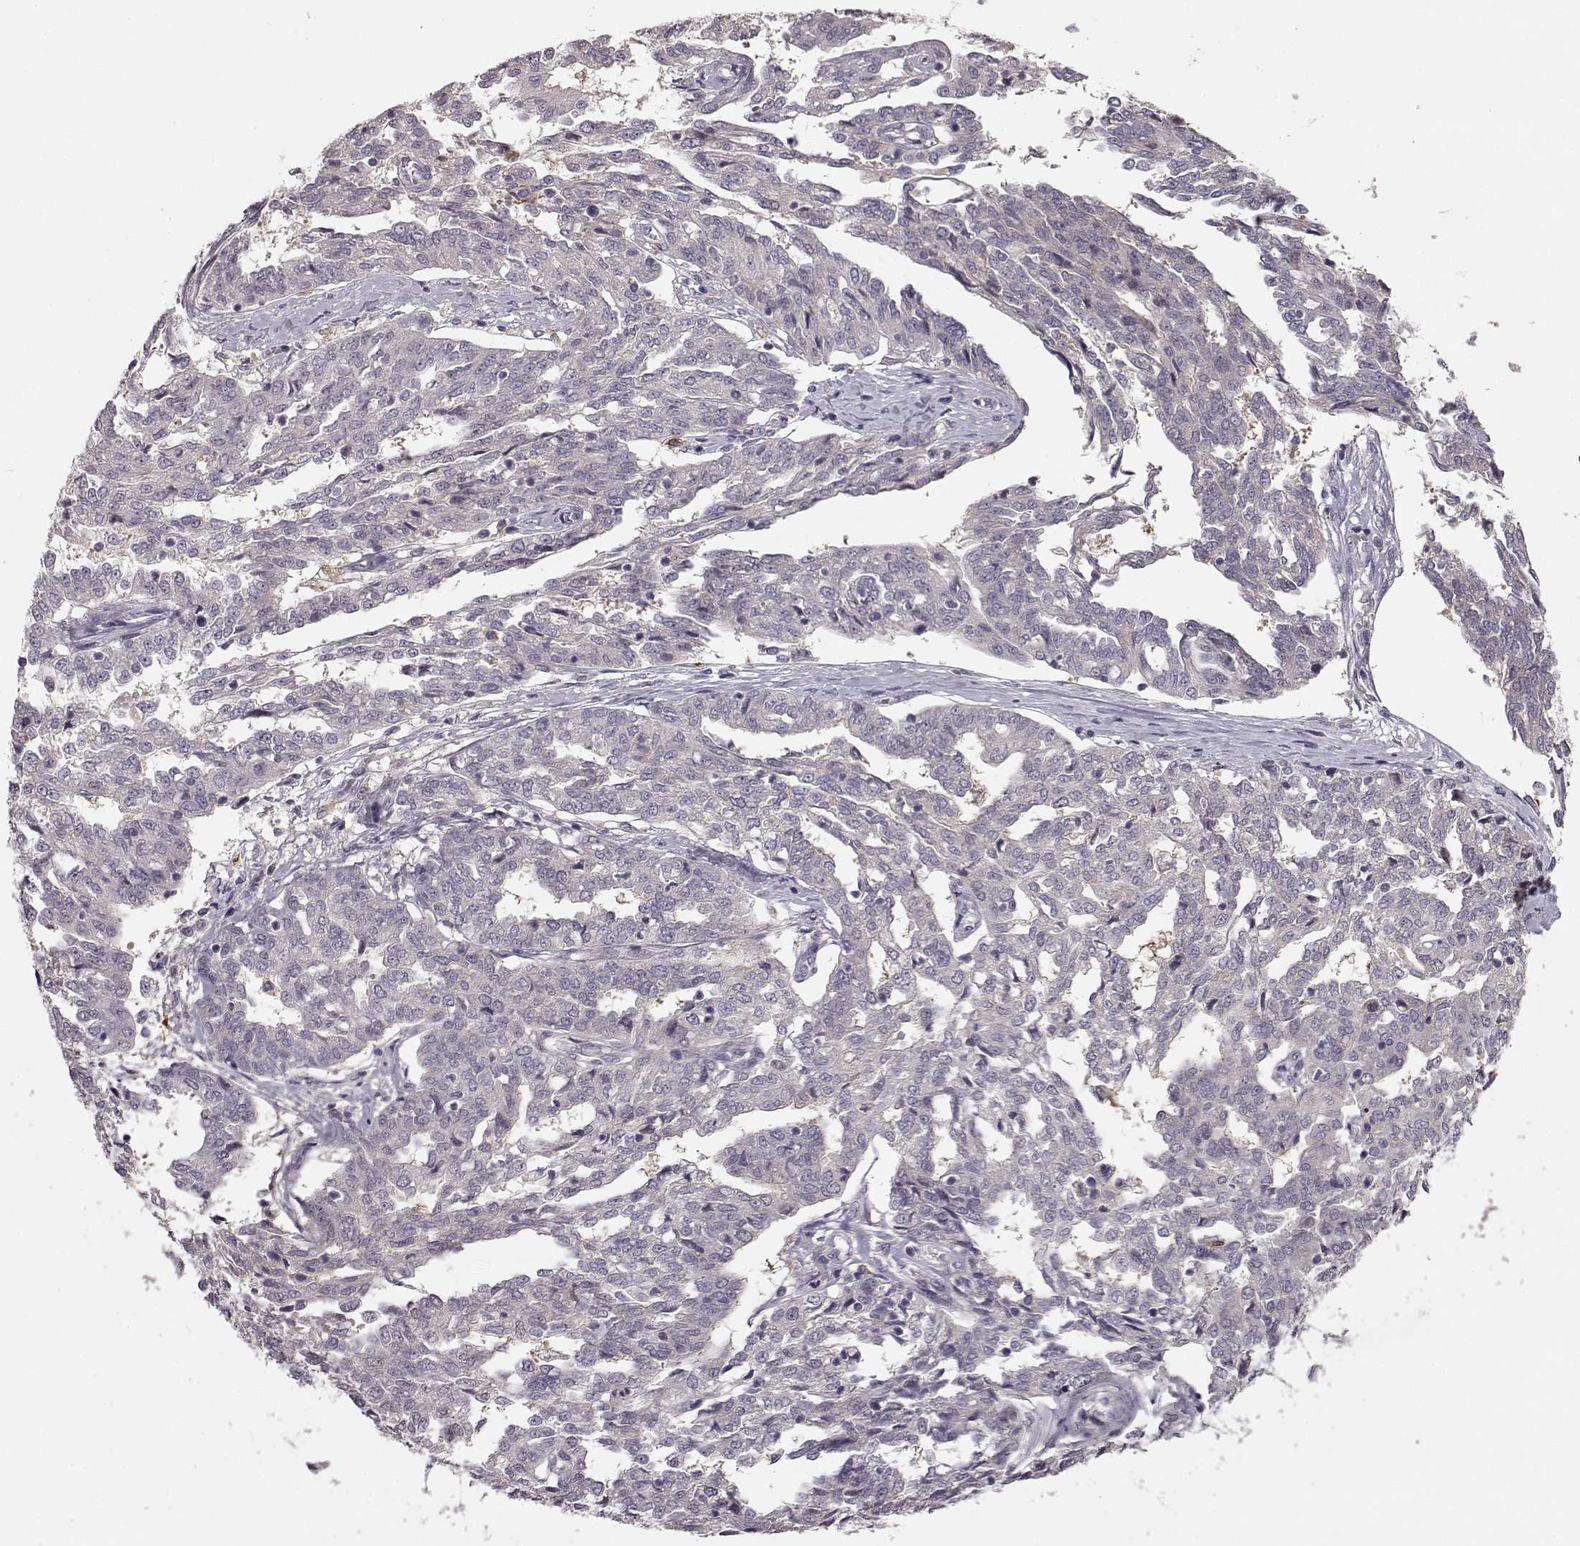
{"staining": {"intensity": "negative", "quantity": "none", "location": "none"}, "tissue": "ovarian cancer", "cell_type": "Tumor cells", "image_type": "cancer", "snomed": [{"axis": "morphology", "description": "Cystadenocarcinoma, serous, NOS"}, {"axis": "topography", "description": "Ovary"}], "caption": "Image shows no protein positivity in tumor cells of ovarian cancer (serous cystadenocarcinoma) tissue. (Stains: DAB immunohistochemistry (IHC) with hematoxylin counter stain, Microscopy: brightfield microscopy at high magnification).", "gene": "GPR50", "patient": {"sex": "female", "age": 67}}